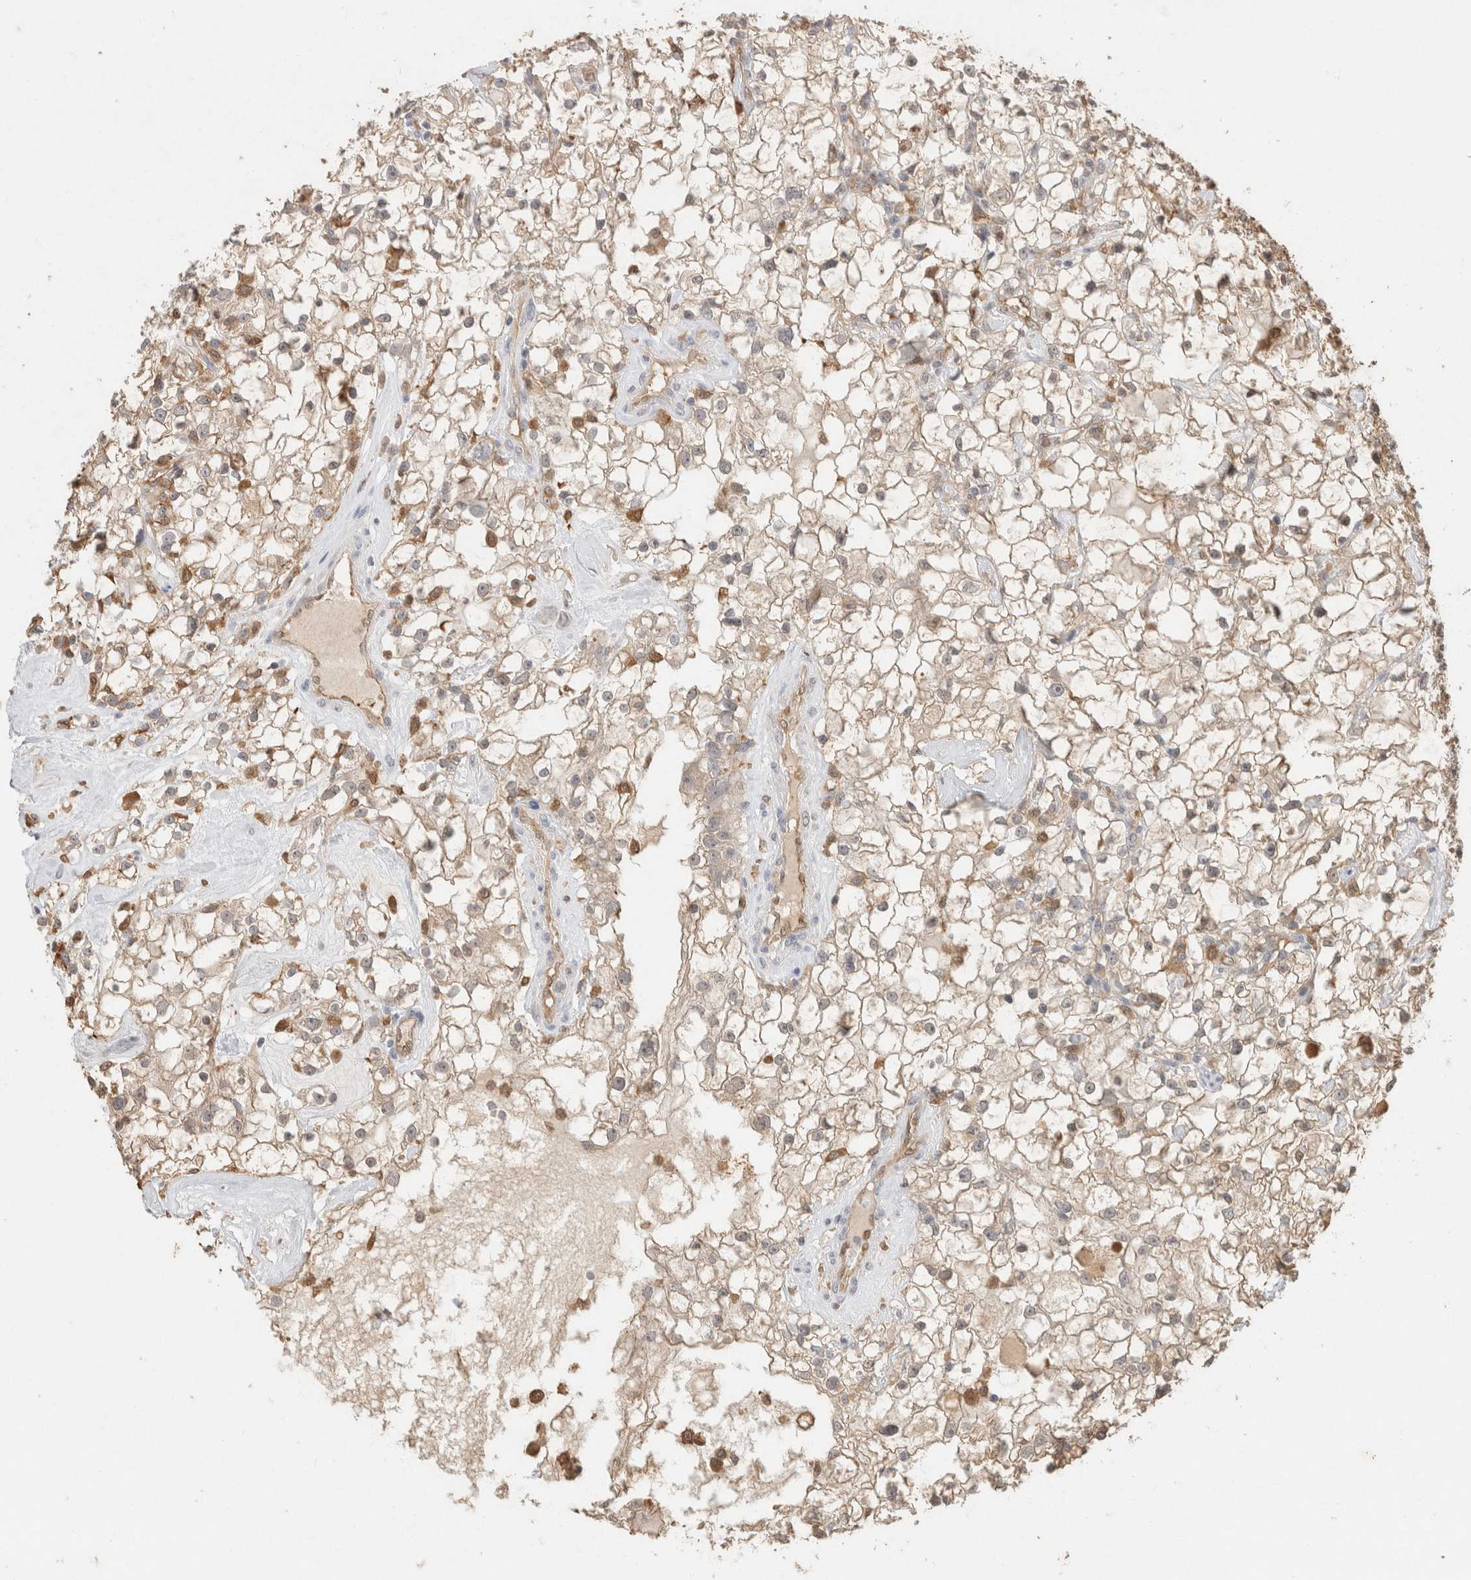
{"staining": {"intensity": "negative", "quantity": "none", "location": "none"}, "tissue": "renal cancer", "cell_type": "Tumor cells", "image_type": "cancer", "snomed": [{"axis": "morphology", "description": "Adenocarcinoma, NOS"}, {"axis": "topography", "description": "Kidney"}], "caption": "Immunohistochemistry image of human renal adenocarcinoma stained for a protein (brown), which displays no positivity in tumor cells.", "gene": "YWHAH", "patient": {"sex": "female", "age": 60}}